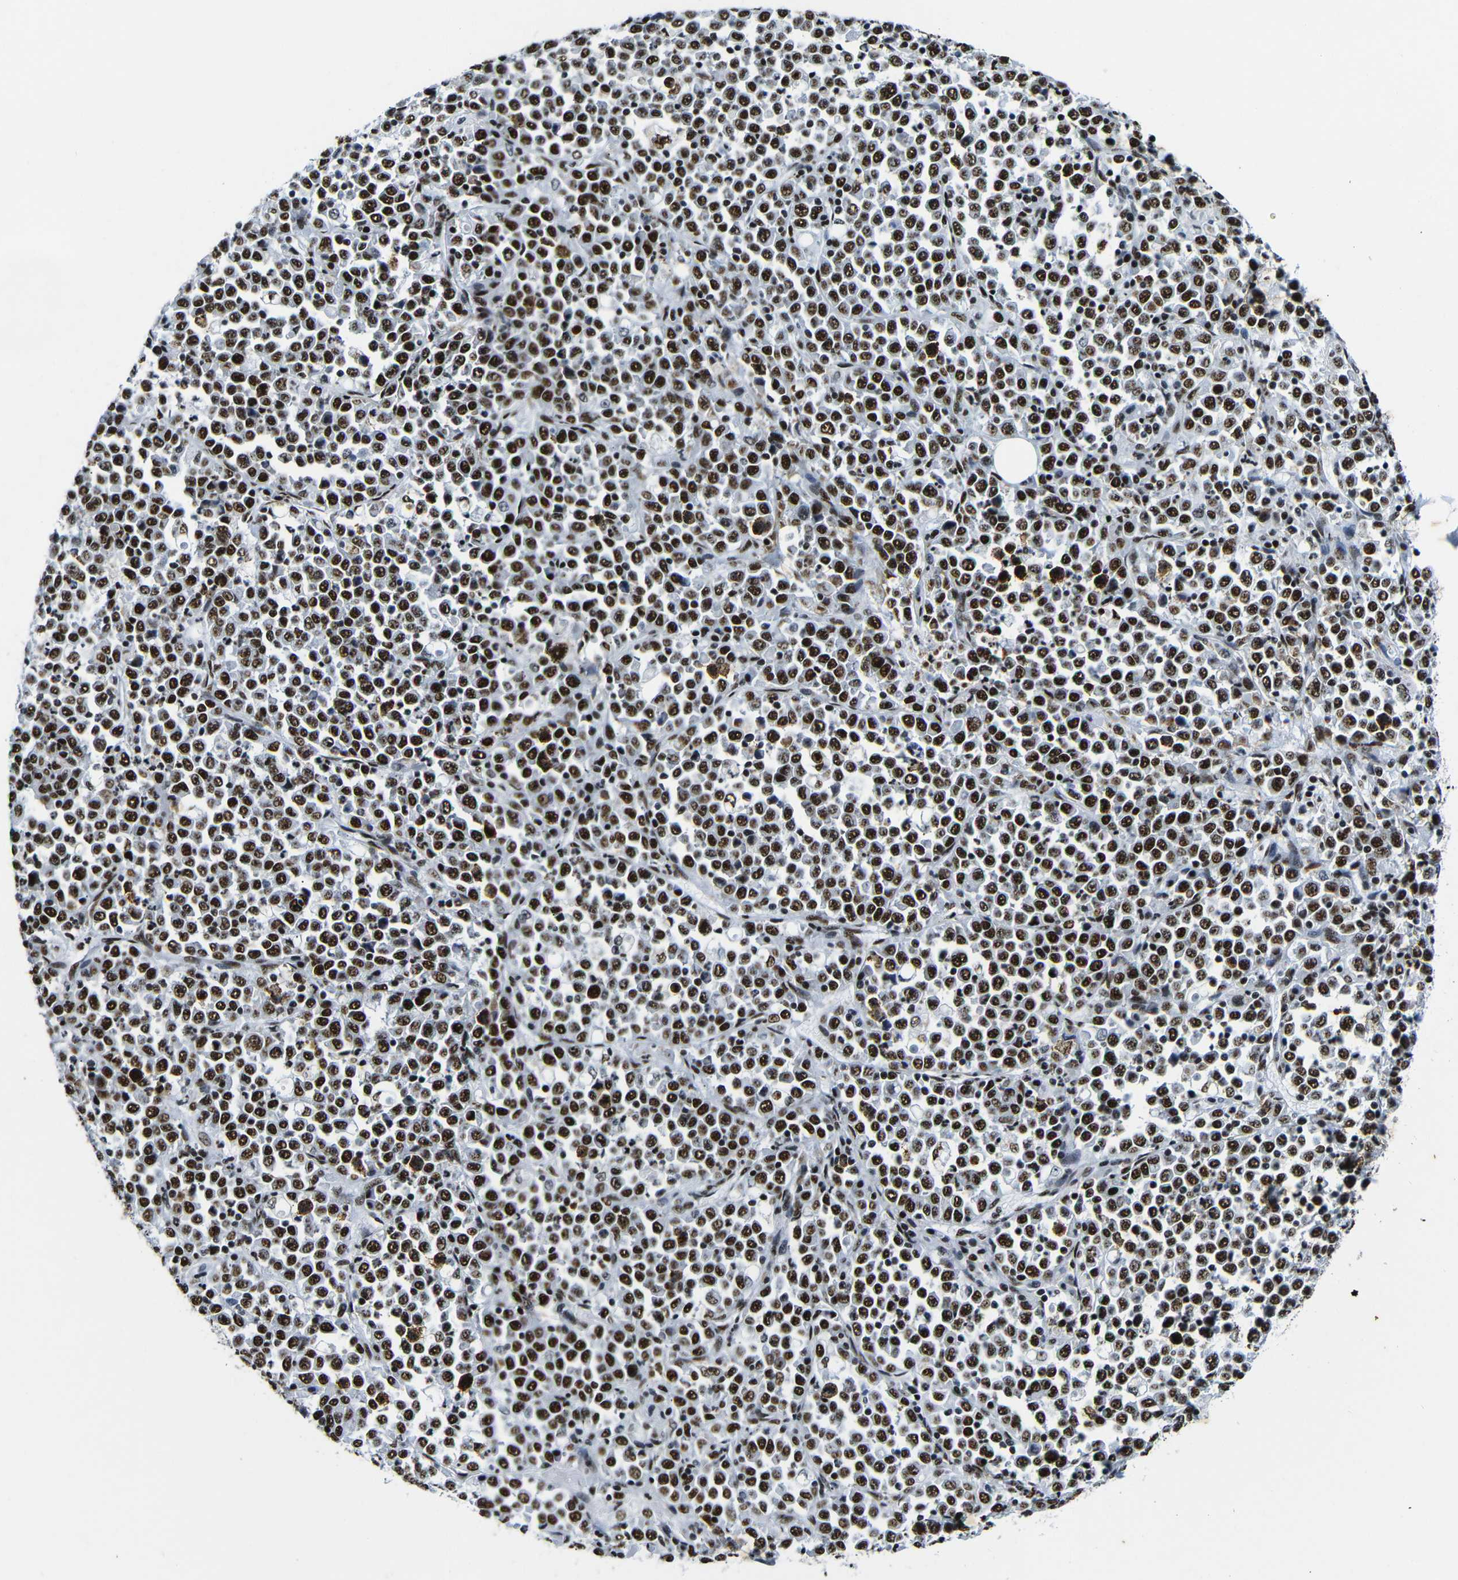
{"staining": {"intensity": "strong", "quantity": ">75%", "location": "nuclear"}, "tissue": "stomach cancer", "cell_type": "Tumor cells", "image_type": "cancer", "snomed": [{"axis": "morphology", "description": "Normal tissue, NOS"}, {"axis": "morphology", "description": "Adenocarcinoma, NOS"}, {"axis": "topography", "description": "Stomach, upper"}, {"axis": "topography", "description": "Stomach"}], "caption": "Immunohistochemical staining of human adenocarcinoma (stomach) displays strong nuclear protein expression in approximately >75% of tumor cells.", "gene": "SRSF1", "patient": {"sex": "male", "age": 59}}